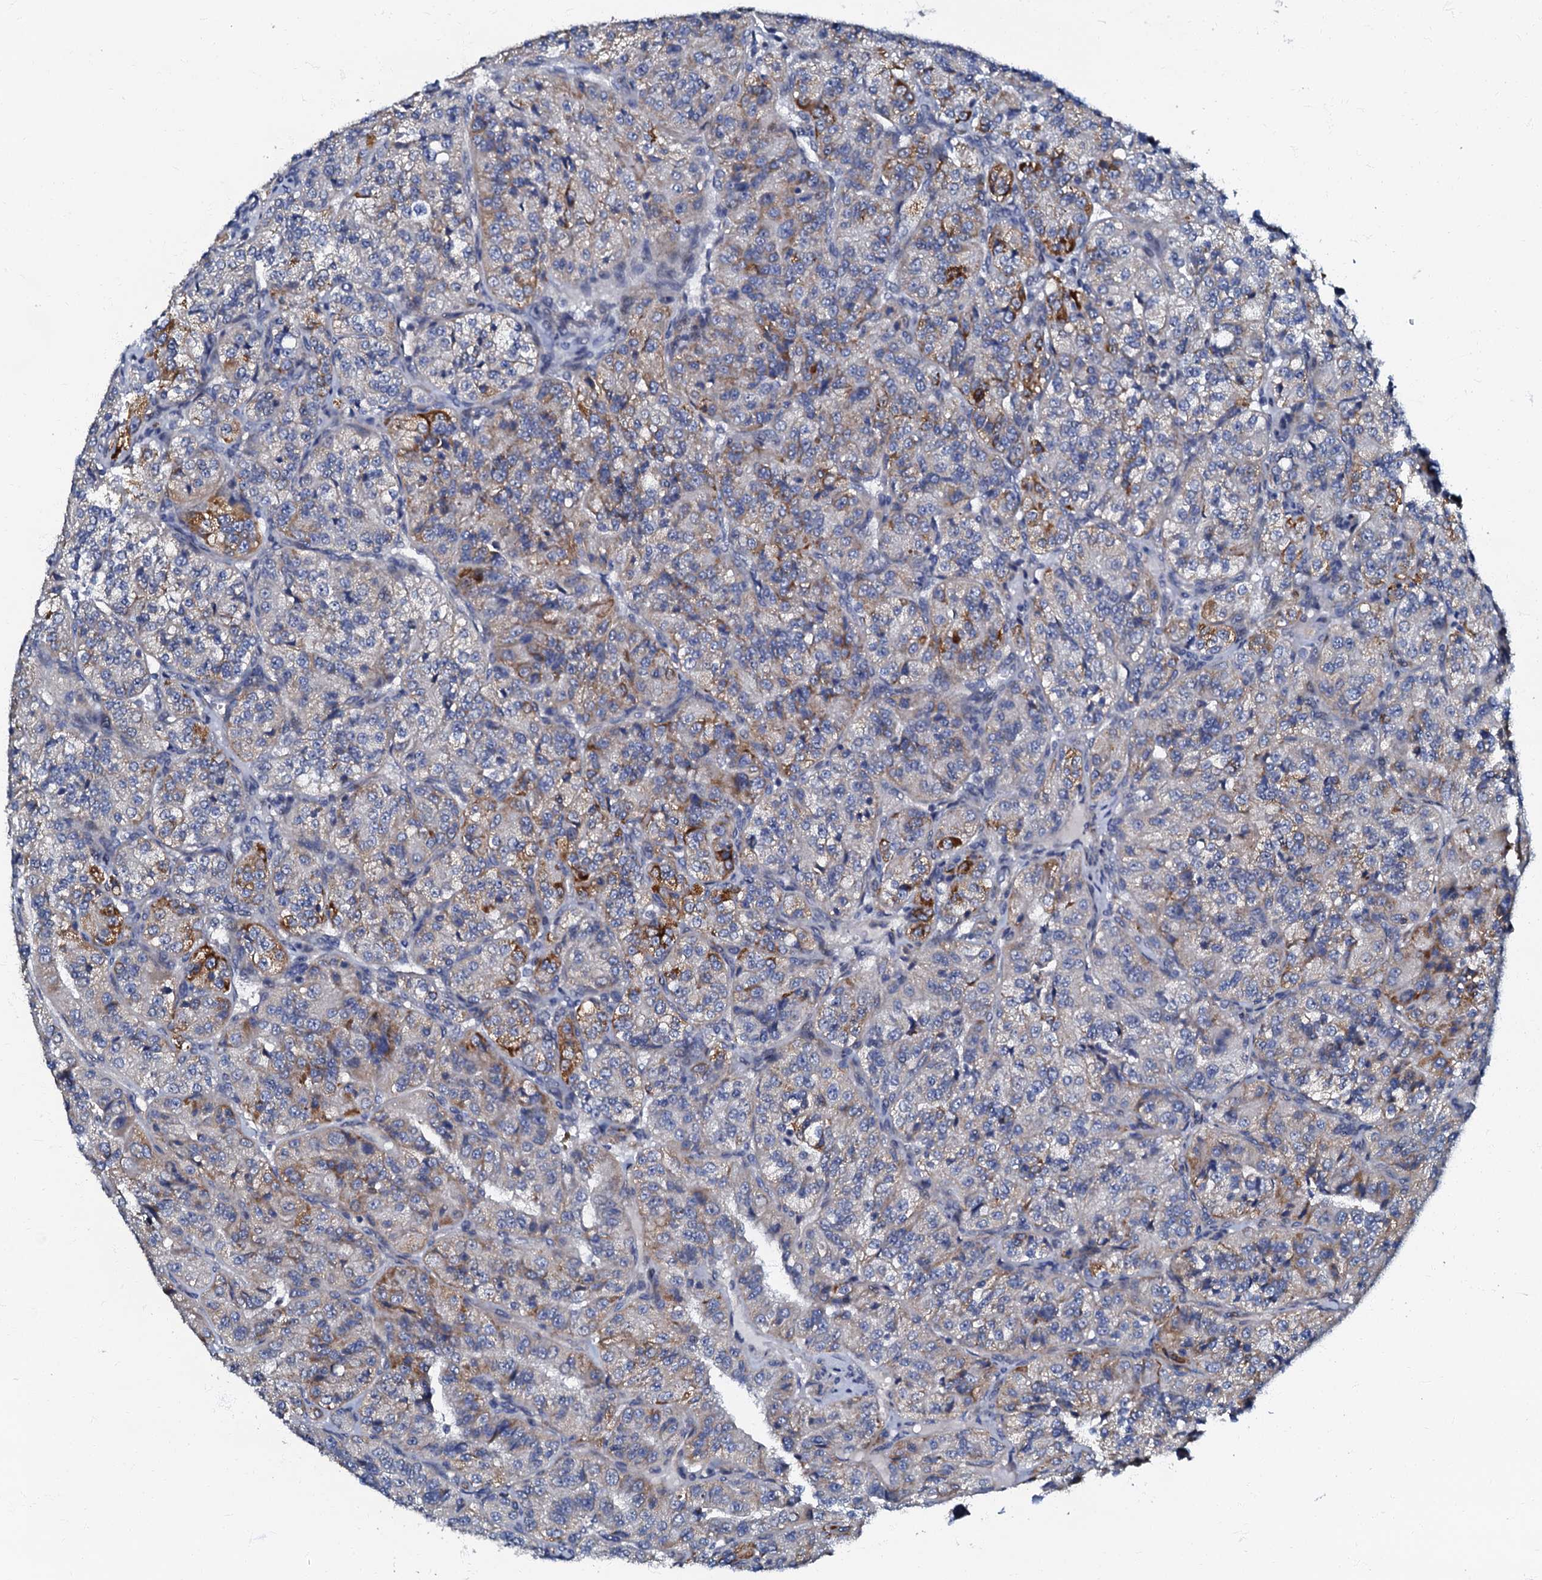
{"staining": {"intensity": "moderate", "quantity": "<25%", "location": "cytoplasmic/membranous"}, "tissue": "renal cancer", "cell_type": "Tumor cells", "image_type": "cancer", "snomed": [{"axis": "morphology", "description": "Adenocarcinoma, NOS"}, {"axis": "topography", "description": "Kidney"}], "caption": "Renal adenocarcinoma stained with DAB immunohistochemistry (IHC) shows low levels of moderate cytoplasmic/membranous expression in approximately <25% of tumor cells.", "gene": "OLAH", "patient": {"sex": "female", "age": 63}}